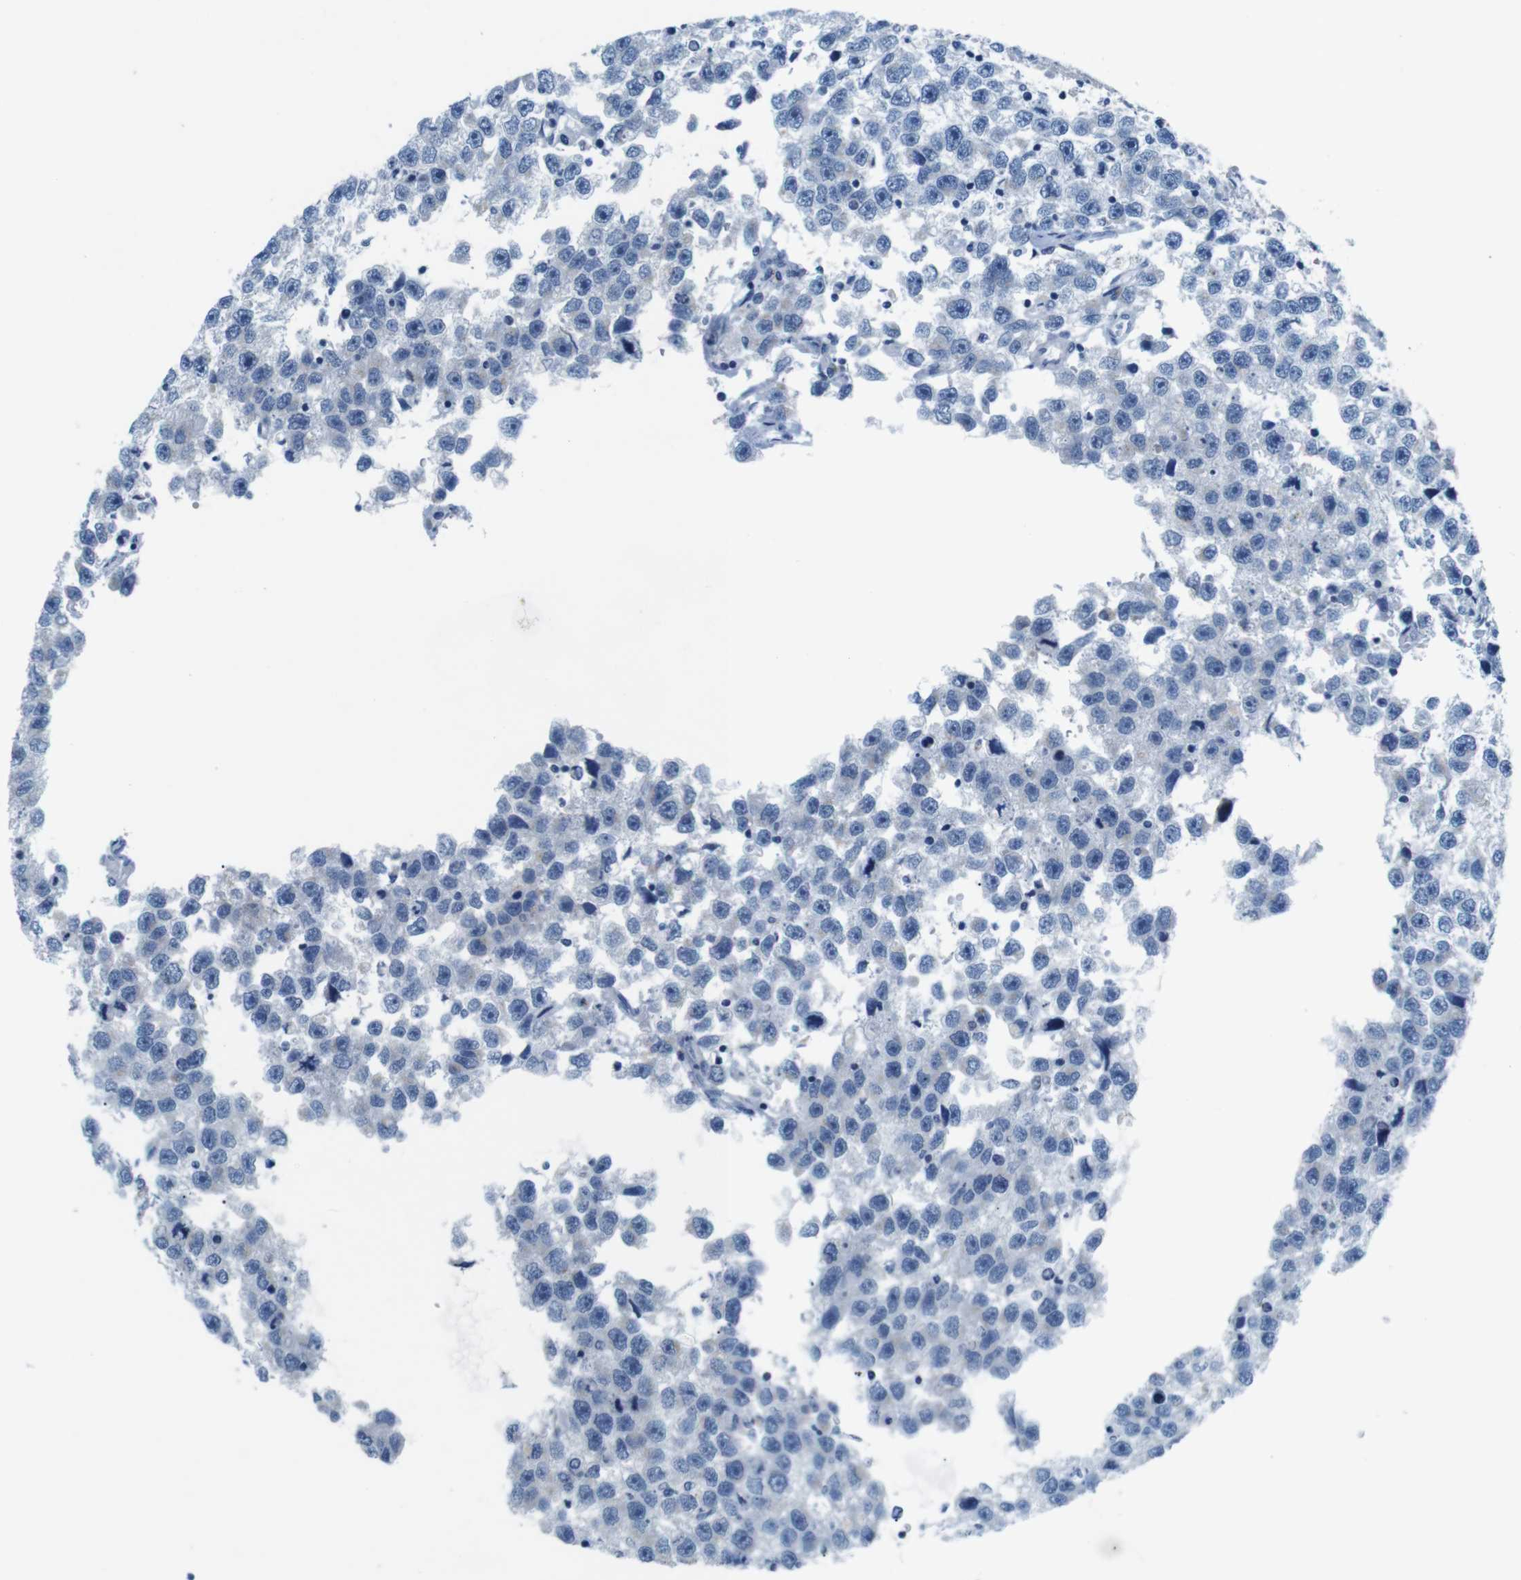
{"staining": {"intensity": "negative", "quantity": "none", "location": "none"}, "tissue": "testis cancer", "cell_type": "Tumor cells", "image_type": "cancer", "snomed": [{"axis": "morphology", "description": "Seminoma, NOS"}, {"axis": "topography", "description": "Testis"}], "caption": "Immunohistochemistry (IHC) photomicrograph of testis seminoma stained for a protein (brown), which displays no positivity in tumor cells.", "gene": "GOLGA2", "patient": {"sex": "male", "age": 33}}